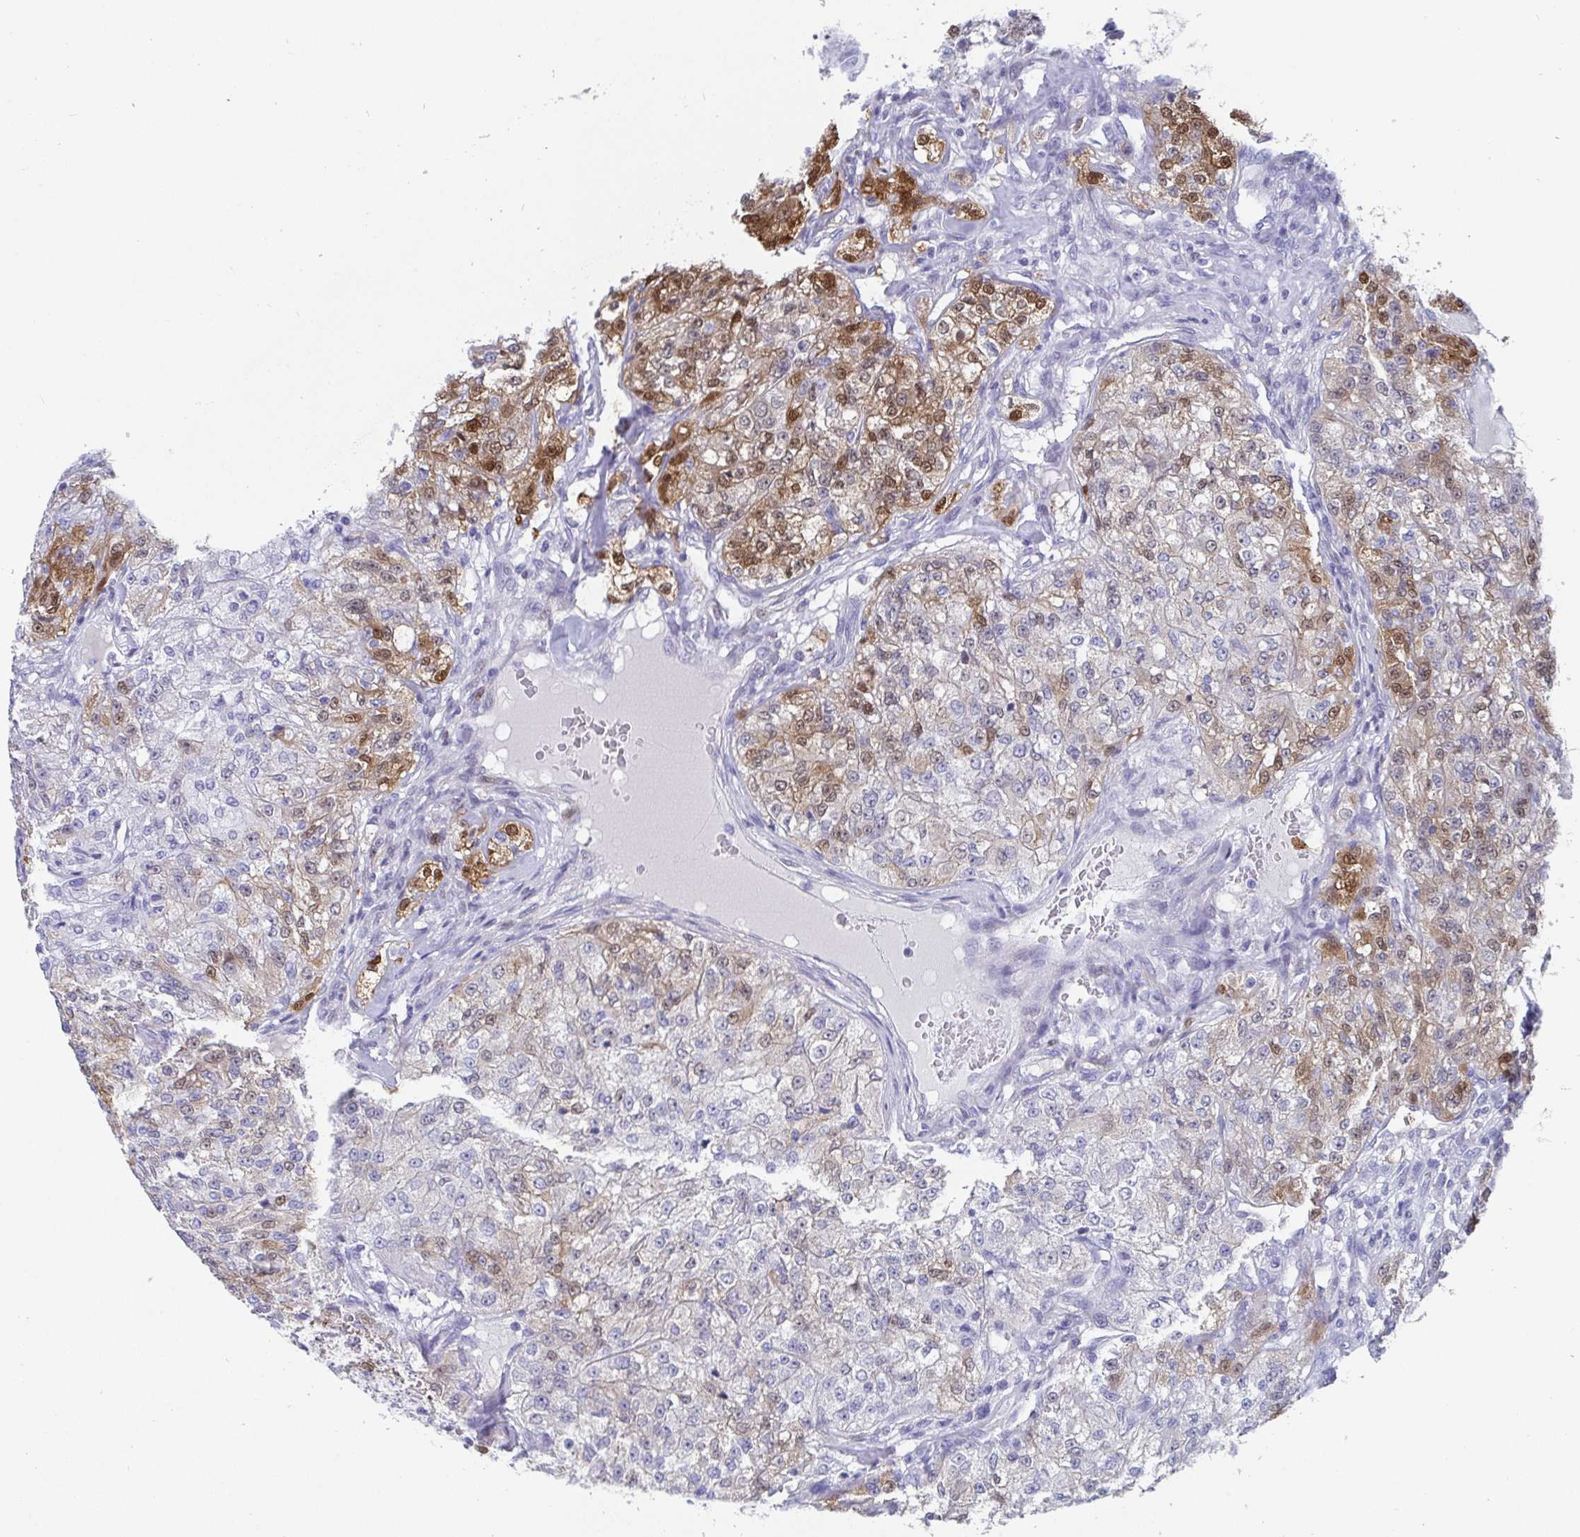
{"staining": {"intensity": "moderate", "quantity": "25%-75%", "location": "cytoplasmic/membranous,nuclear"}, "tissue": "renal cancer", "cell_type": "Tumor cells", "image_type": "cancer", "snomed": [{"axis": "morphology", "description": "Adenocarcinoma, NOS"}, {"axis": "topography", "description": "Kidney"}], "caption": "High-power microscopy captured an immunohistochemistry (IHC) histopathology image of renal cancer, revealing moderate cytoplasmic/membranous and nuclear positivity in about 25%-75% of tumor cells.", "gene": "SCGN", "patient": {"sex": "female", "age": 63}}